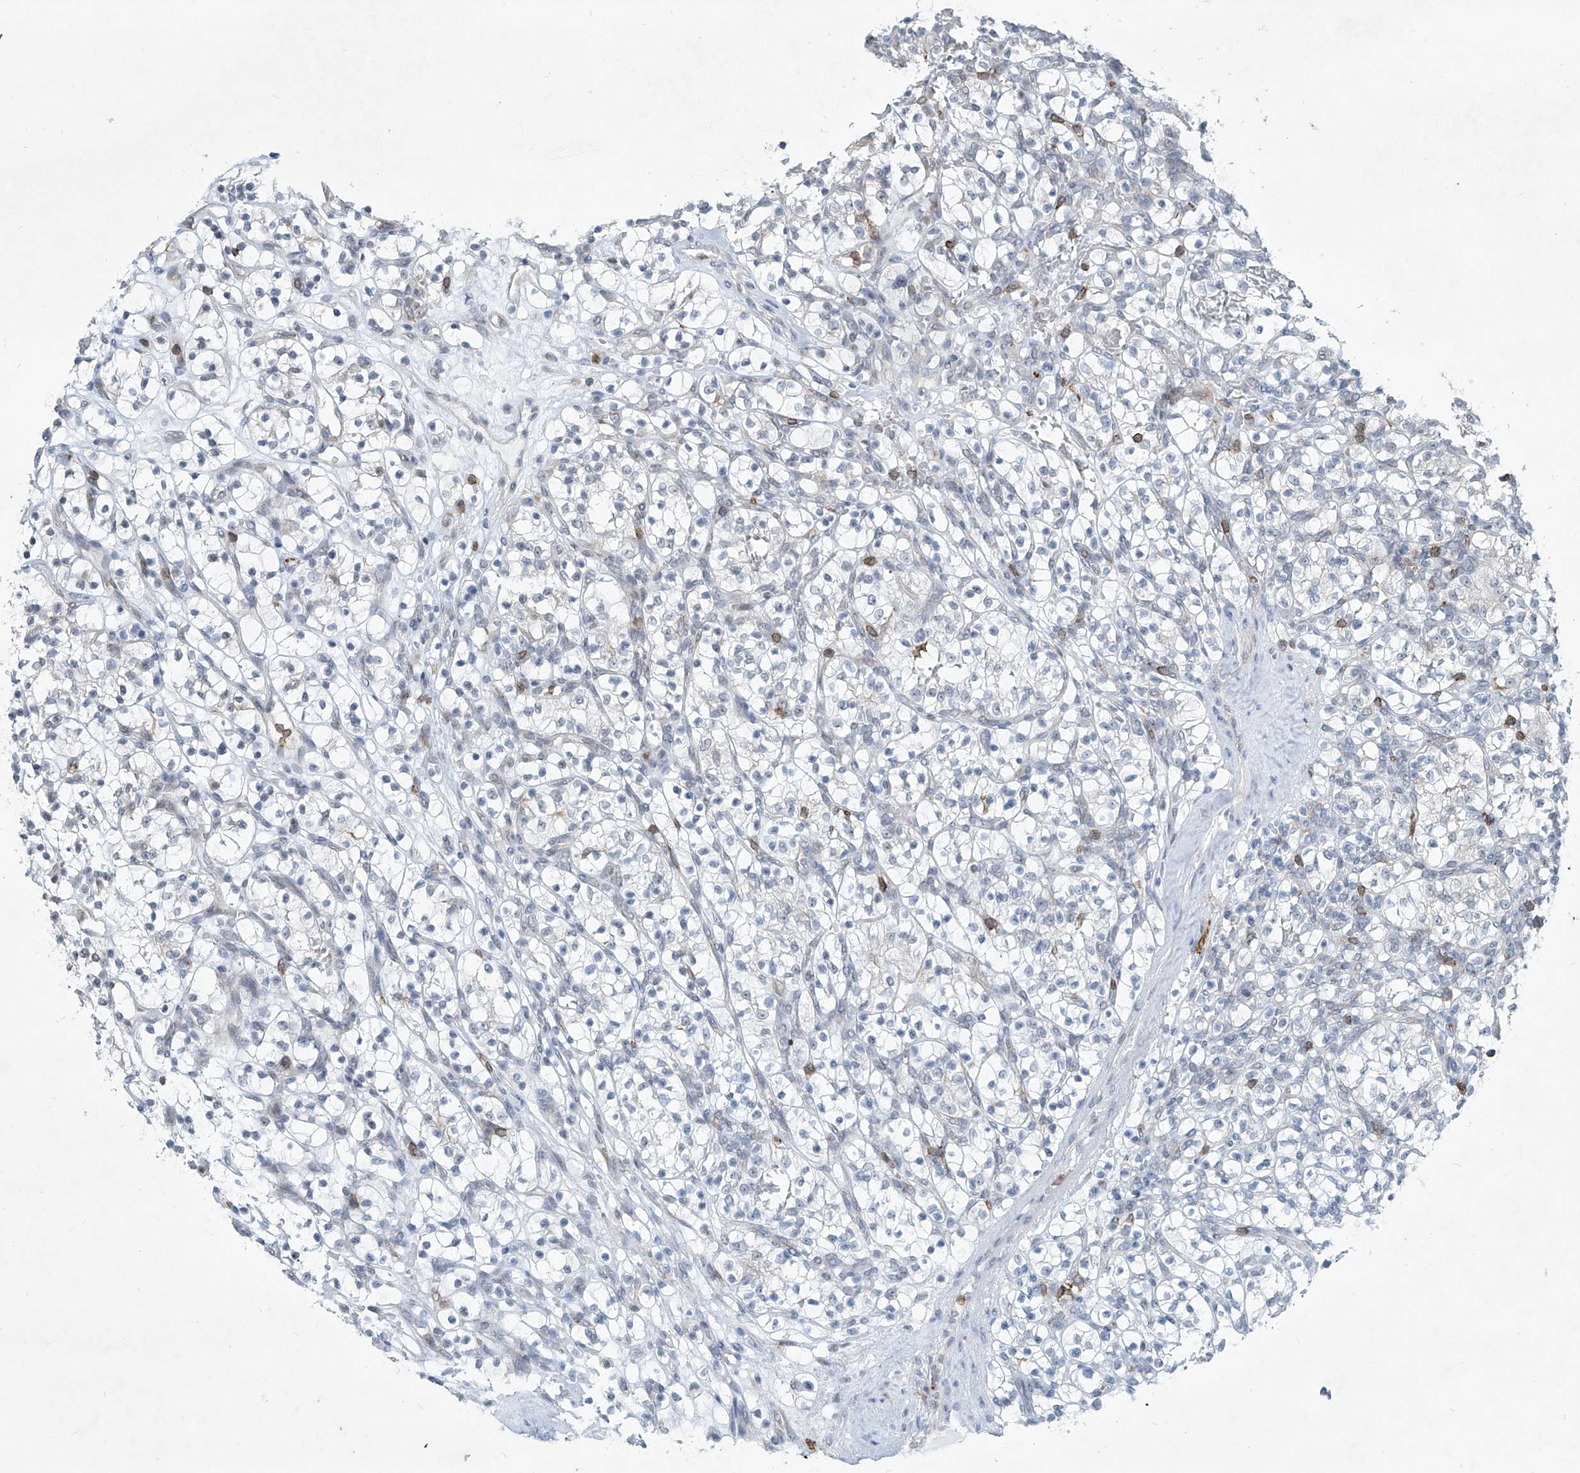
{"staining": {"intensity": "negative", "quantity": "none", "location": "none"}, "tissue": "renal cancer", "cell_type": "Tumor cells", "image_type": "cancer", "snomed": [{"axis": "morphology", "description": "Adenocarcinoma, NOS"}, {"axis": "topography", "description": "Kidney"}], "caption": "A histopathology image of renal cancer stained for a protein shows no brown staining in tumor cells.", "gene": "ZBTB48", "patient": {"sex": "female", "age": 57}}